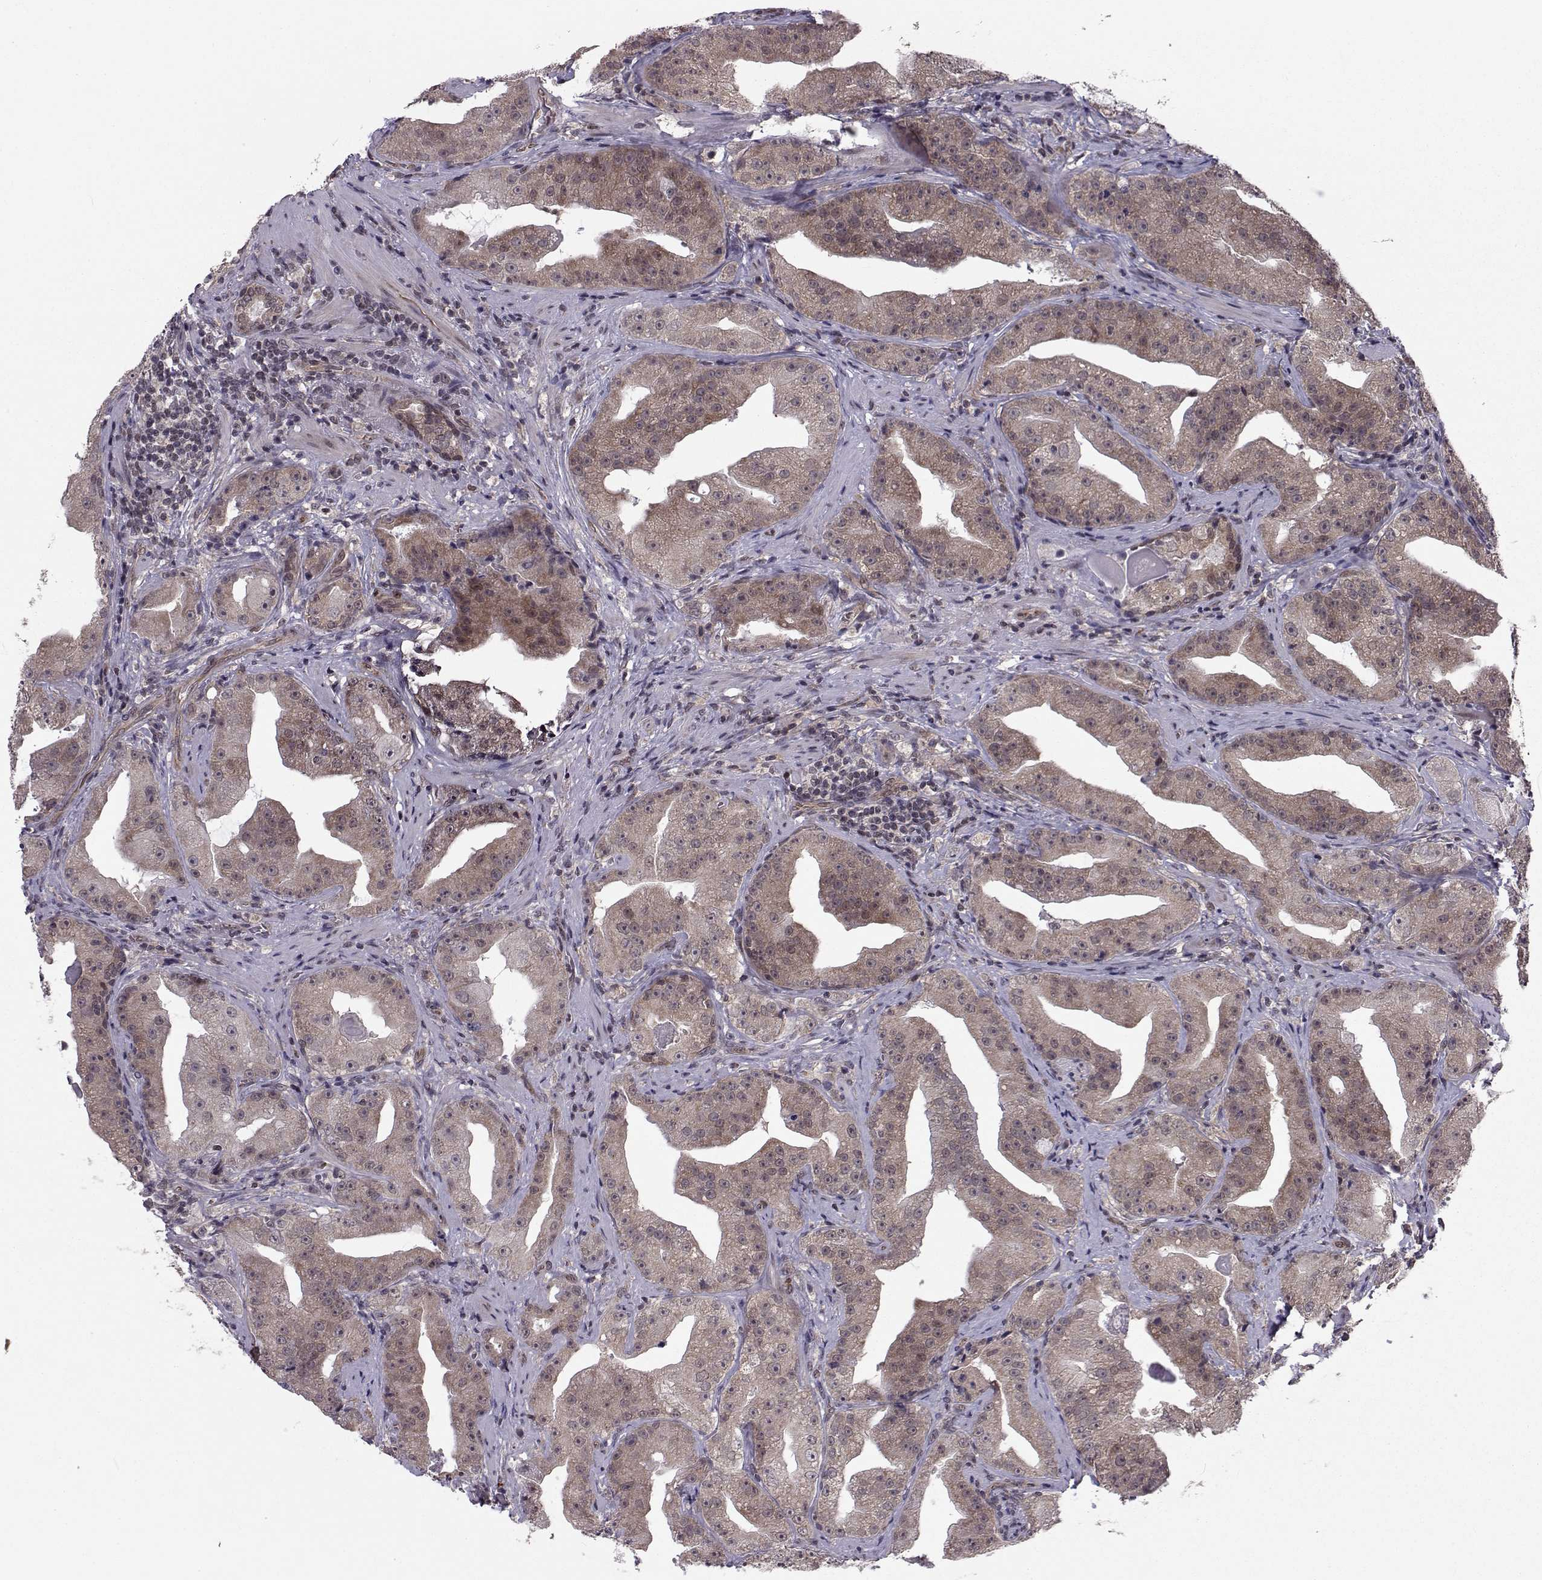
{"staining": {"intensity": "moderate", "quantity": ">75%", "location": "cytoplasmic/membranous"}, "tissue": "prostate cancer", "cell_type": "Tumor cells", "image_type": "cancer", "snomed": [{"axis": "morphology", "description": "Adenocarcinoma, Low grade"}, {"axis": "topography", "description": "Prostate"}], "caption": "Adenocarcinoma (low-grade) (prostate) tissue exhibits moderate cytoplasmic/membranous positivity in about >75% of tumor cells, visualized by immunohistochemistry. (DAB IHC with brightfield microscopy, high magnification).", "gene": "PKN2", "patient": {"sex": "male", "age": 62}}